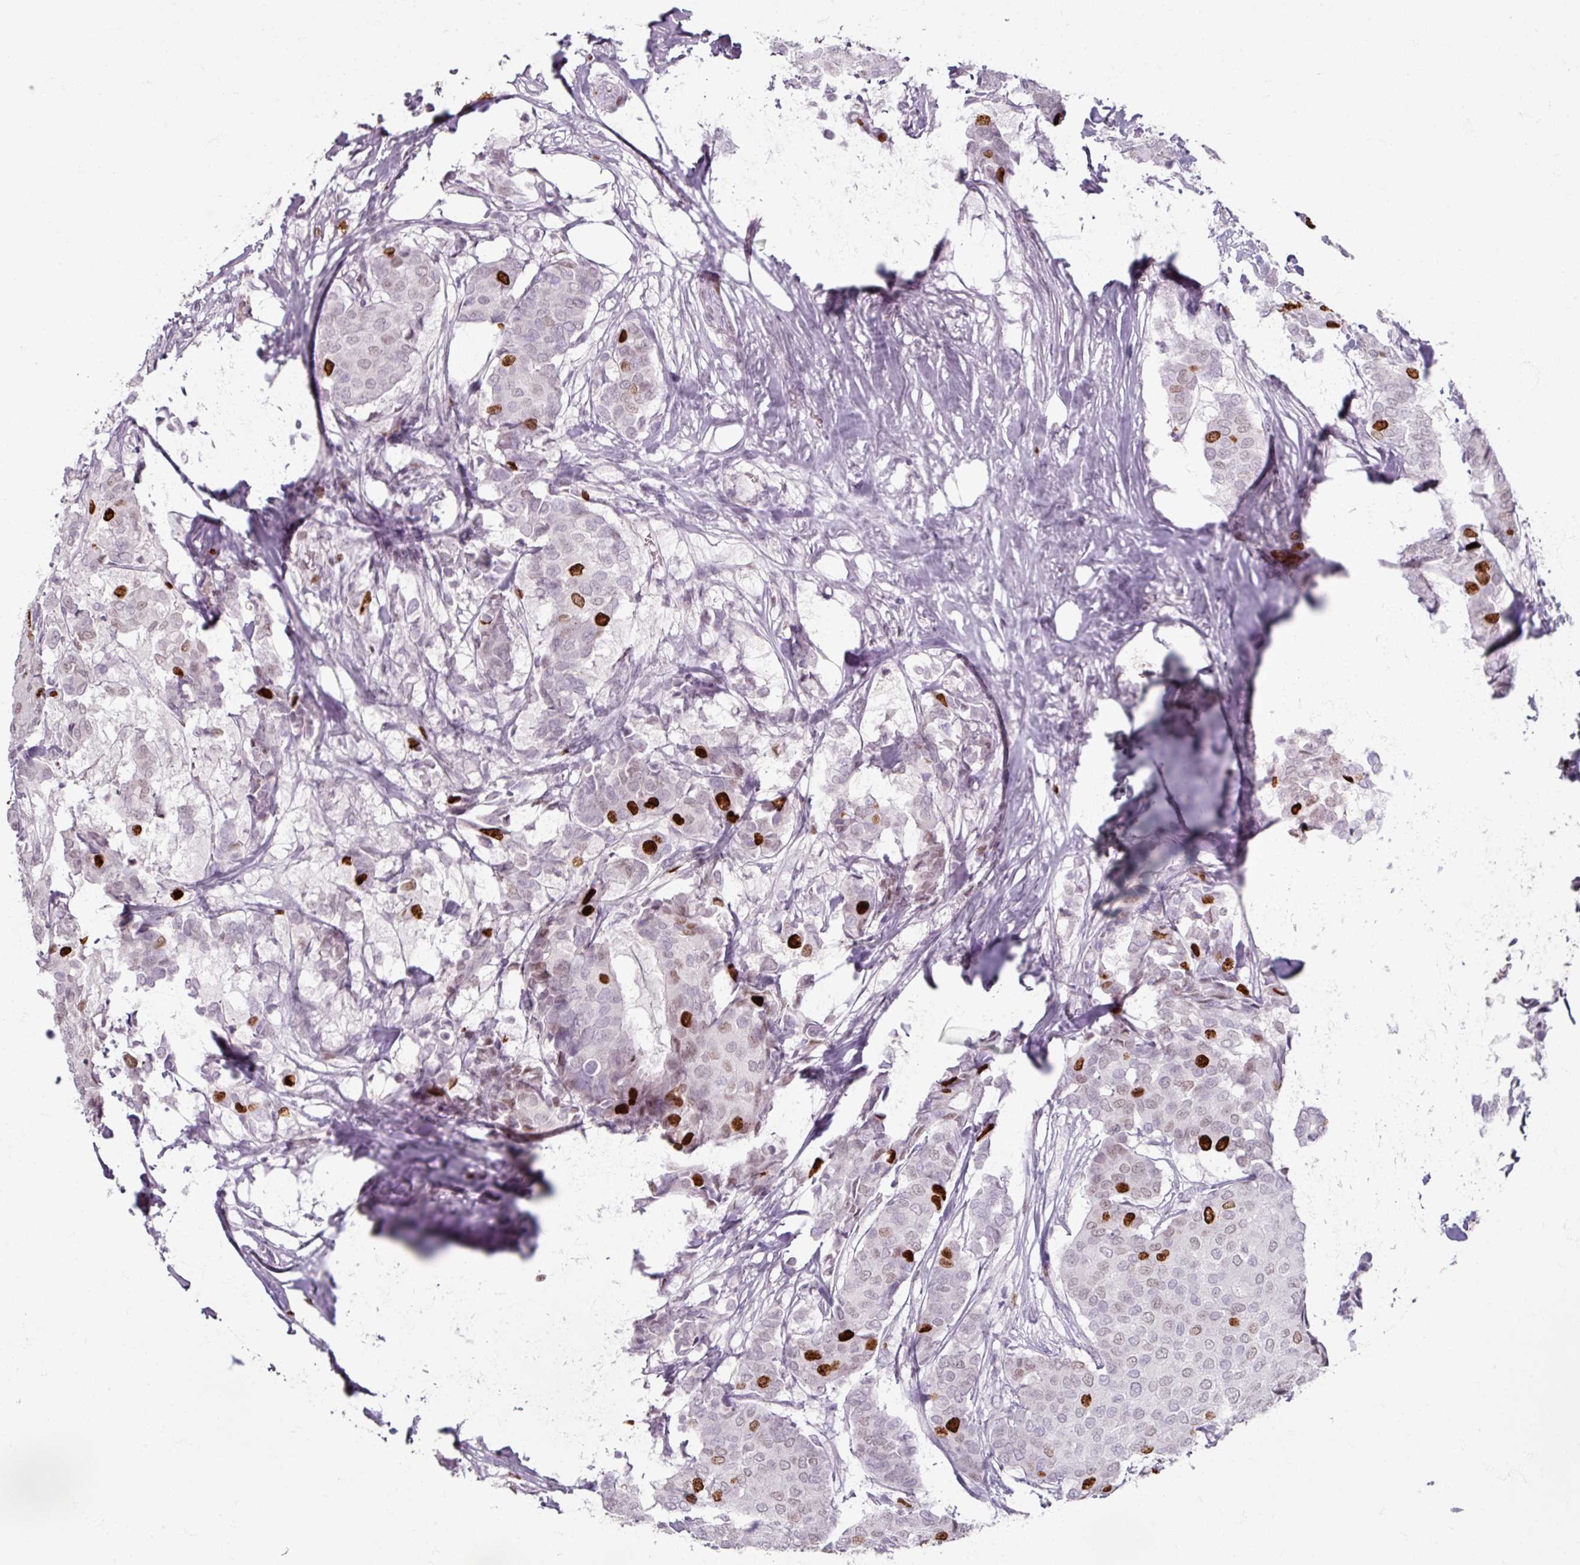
{"staining": {"intensity": "strong", "quantity": "<25%", "location": "nuclear"}, "tissue": "breast cancer", "cell_type": "Tumor cells", "image_type": "cancer", "snomed": [{"axis": "morphology", "description": "Duct carcinoma"}, {"axis": "topography", "description": "Breast"}], "caption": "This image shows IHC staining of human breast cancer (infiltrating ductal carcinoma), with medium strong nuclear expression in approximately <25% of tumor cells.", "gene": "ATAD2", "patient": {"sex": "female", "age": 75}}